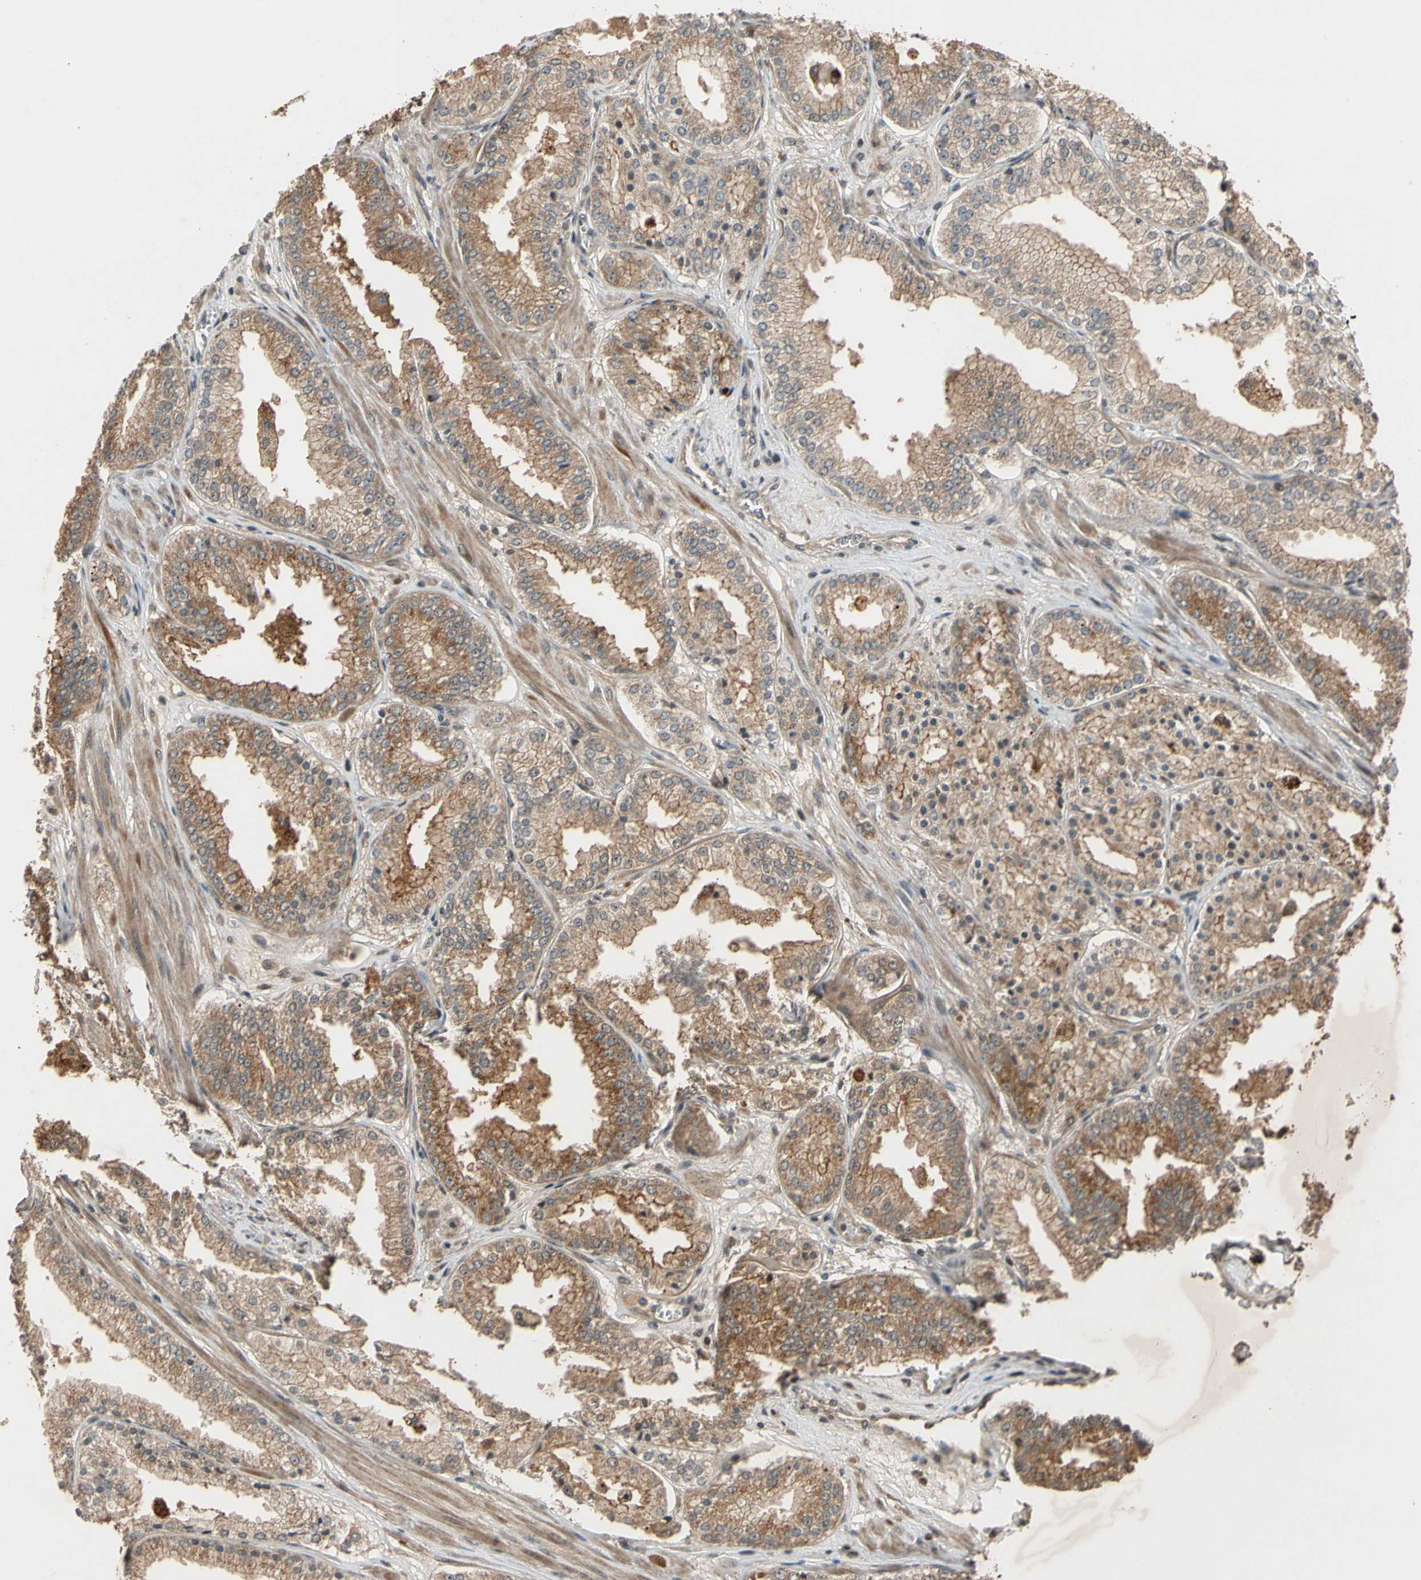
{"staining": {"intensity": "moderate", "quantity": ">75%", "location": "cytoplasmic/membranous"}, "tissue": "prostate cancer", "cell_type": "Tumor cells", "image_type": "cancer", "snomed": [{"axis": "morphology", "description": "Adenocarcinoma, High grade"}, {"axis": "topography", "description": "Prostate"}], "caption": "Prostate cancer stained with IHC demonstrates moderate cytoplasmic/membranous positivity in approximately >75% of tumor cells.", "gene": "TMEM230", "patient": {"sex": "male", "age": 61}}